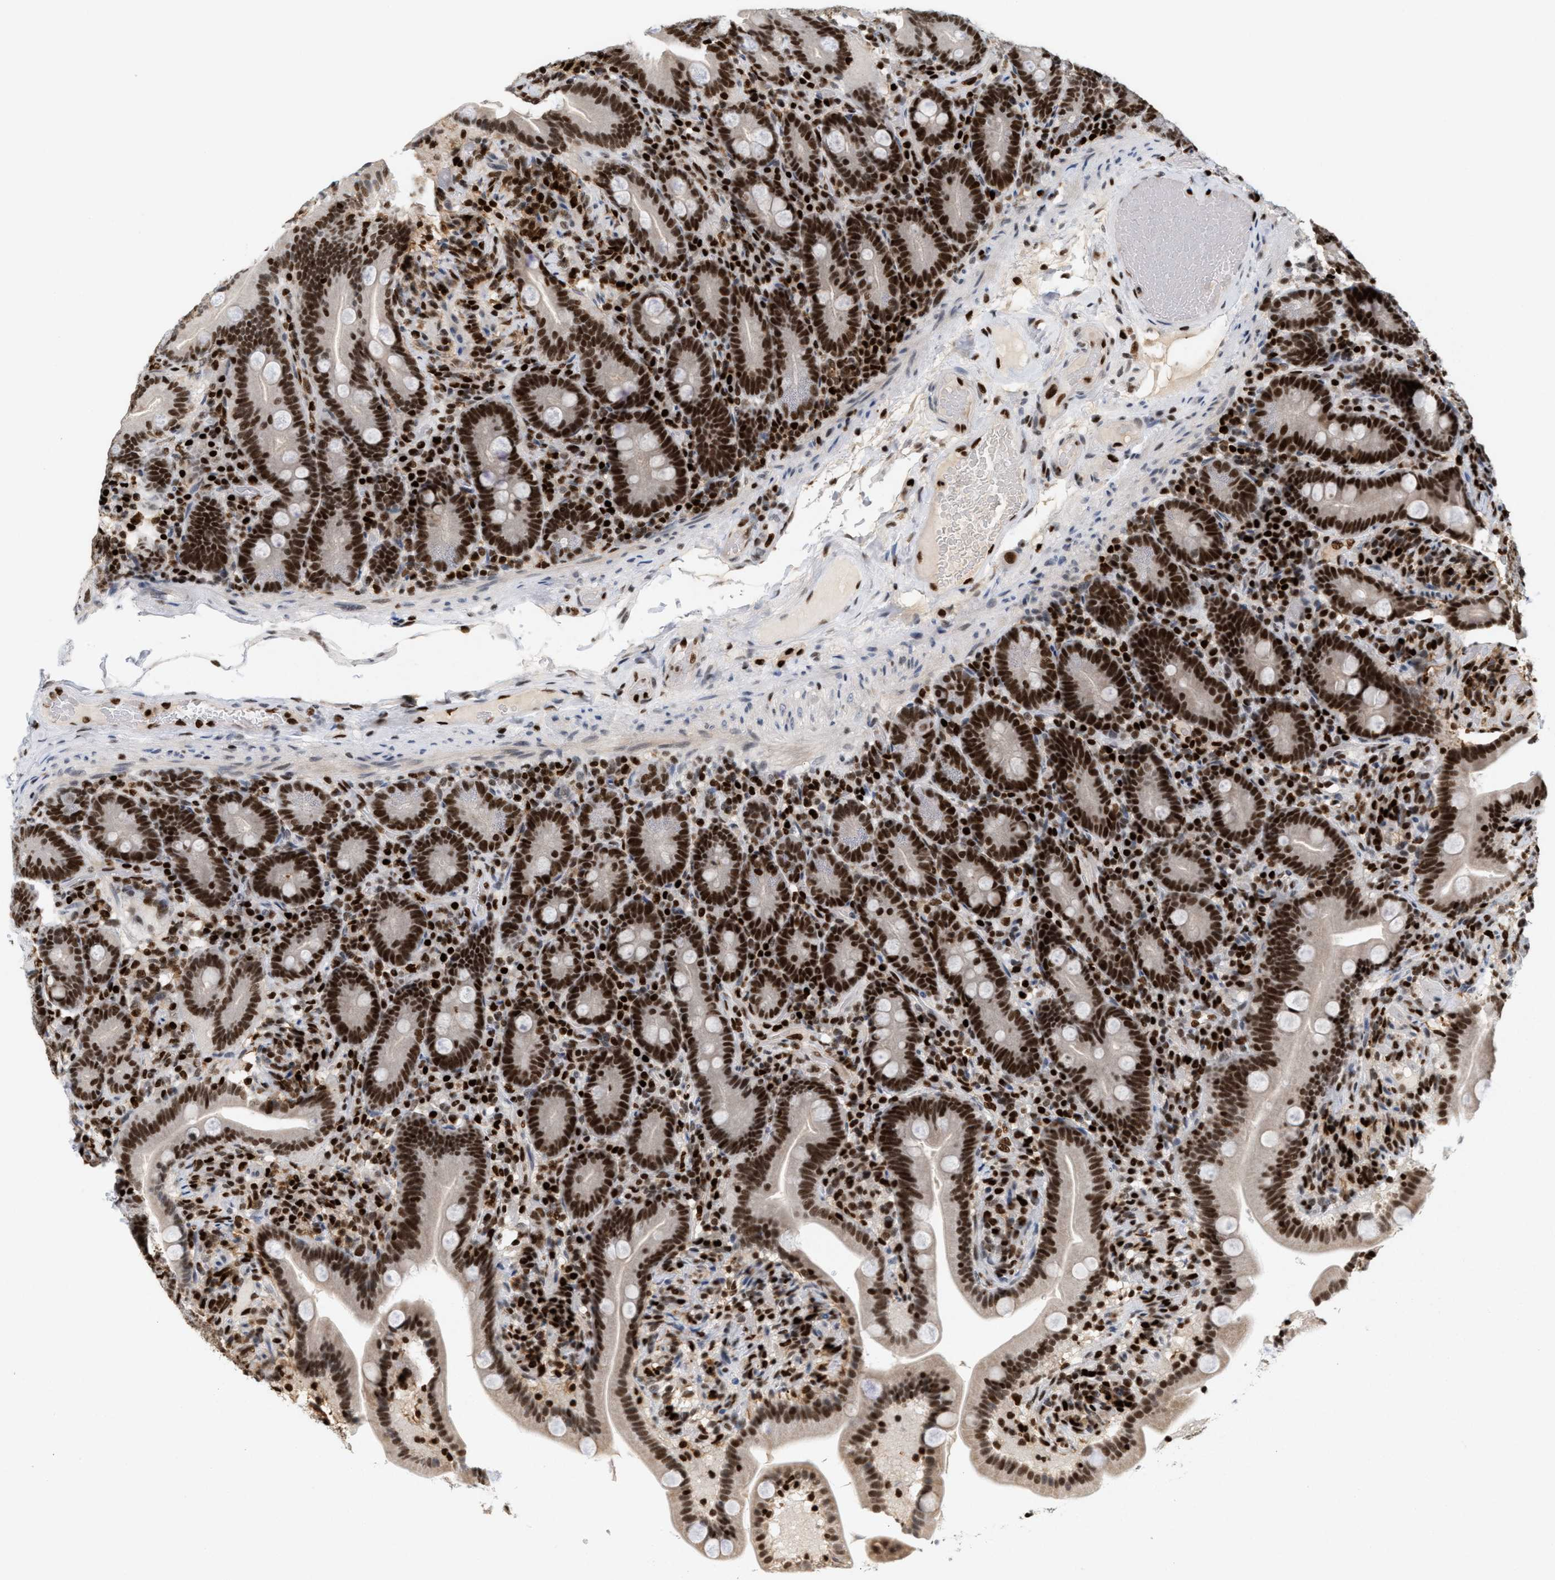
{"staining": {"intensity": "strong", "quantity": ">75%", "location": "nuclear"}, "tissue": "duodenum", "cell_type": "Glandular cells", "image_type": "normal", "snomed": [{"axis": "morphology", "description": "Normal tissue, NOS"}, {"axis": "topography", "description": "Duodenum"}], "caption": "Immunohistochemical staining of unremarkable duodenum exhibits strong nuclear protein staining in approximately >75% of glandular cells.", "gene": "C17orf49", "patient": {"sex": "male", "age": 54}}